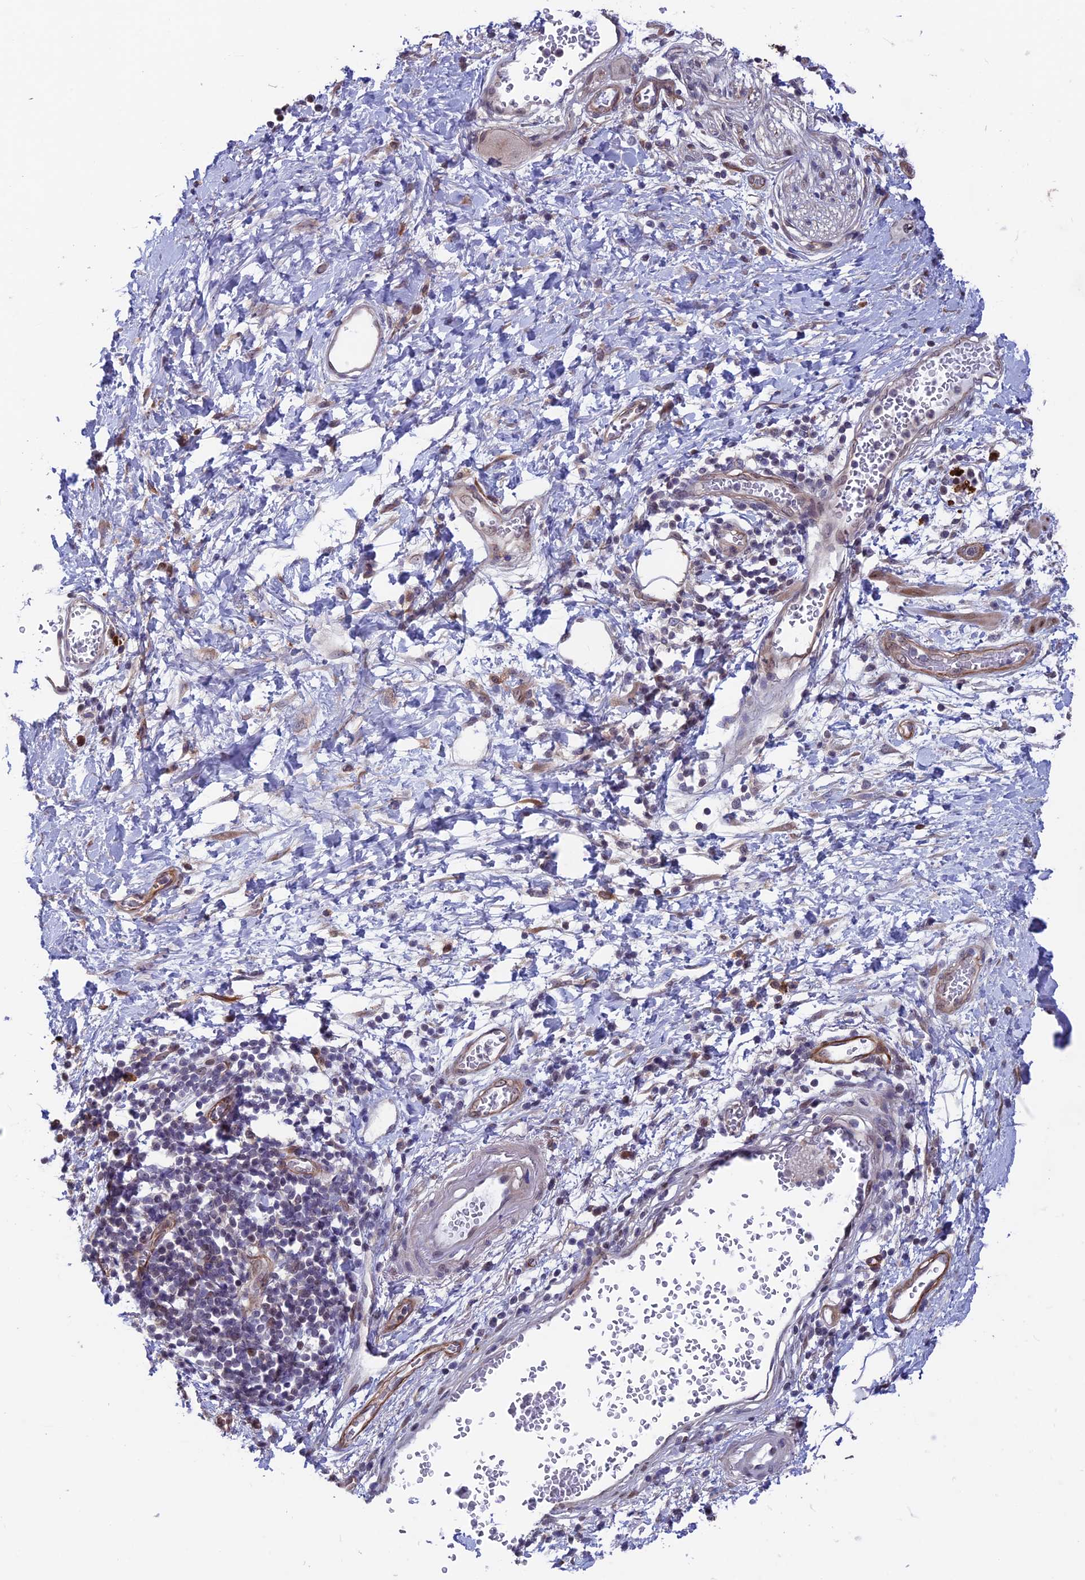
{"staining": {"intensity": "weak", "quantity": "<25%", "location": "cytoplasmic/membranous"}, "tissue": "adipose tissue", "cell_type": "Adipocytes", "image_type": "normal", "snomed": [{"axis": "morphology", "description": "Normal tissue, NOS"}, {"axis": "morphology", "description": "Adenocarcinoma, NOS"}, {"axis": "topography", "description": "Duodenum"}, {"axis": "topography", "description": "Peripheral nerve tissue"}], "caption": "An immunohistochemistry photomicrograph of normal adipose tissue is shown. There is no staining in adipocytes of adipose tissue.", "gene": "MAST2", "patient": {"sex": "female", "age": 60}}